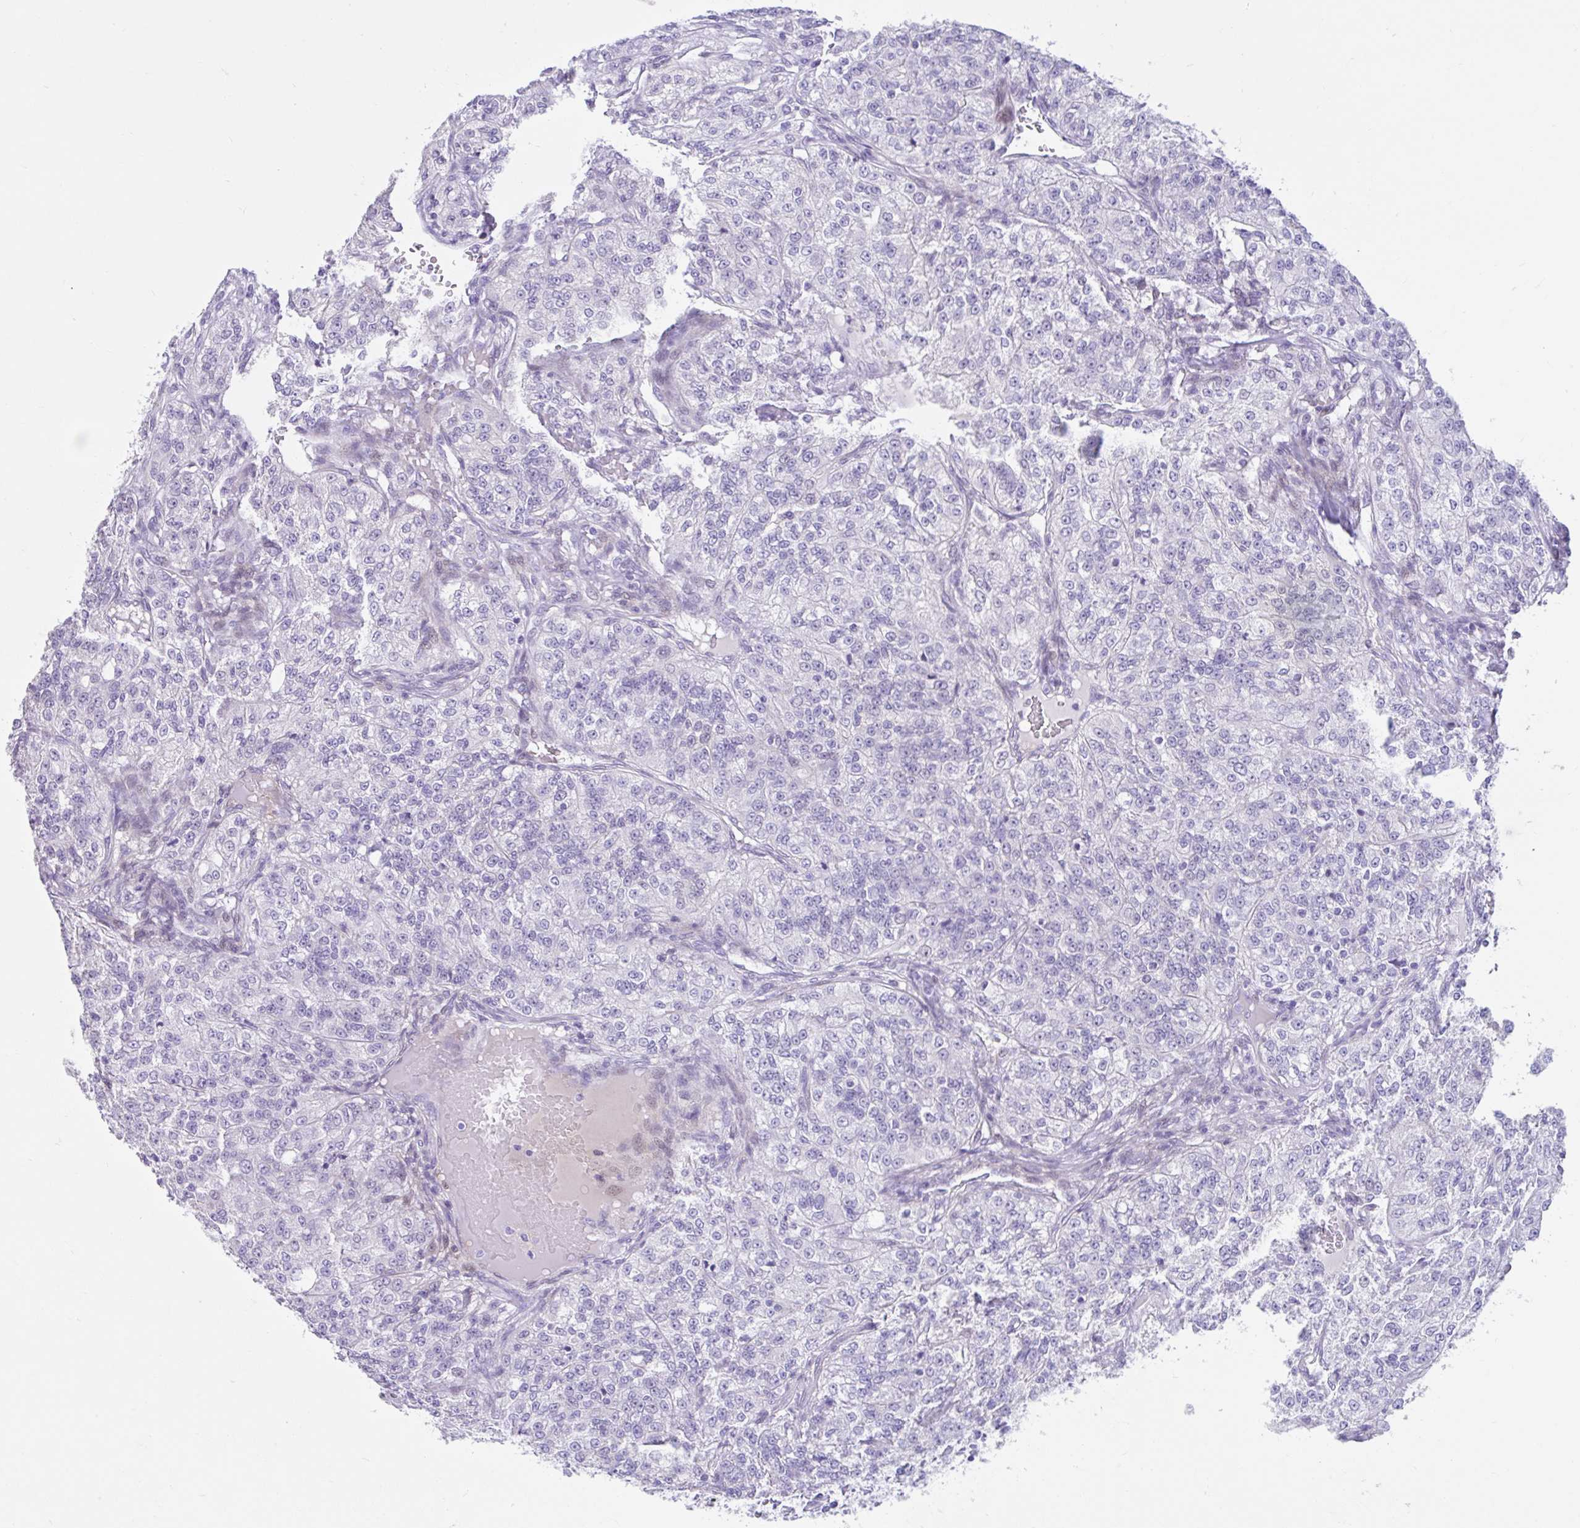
{"staining": {"intensity": "negative", "quantity": "none", "location": "none"}, "tissue": "renal cancer", "cell_type": "Tumor cells", "image_type": "cancer", "snomed": [{"axis": "morphology", "description": "Adenocarcinoma, NOS"}, {"axis": "topography", "description": "Kidney"}], "caption": "Renal cancer was stained to show a protein in brown. There is no significant positivity in tumor cells.", "gene": "NHLH2", "patient": {"sex": "female", "age": 63}}